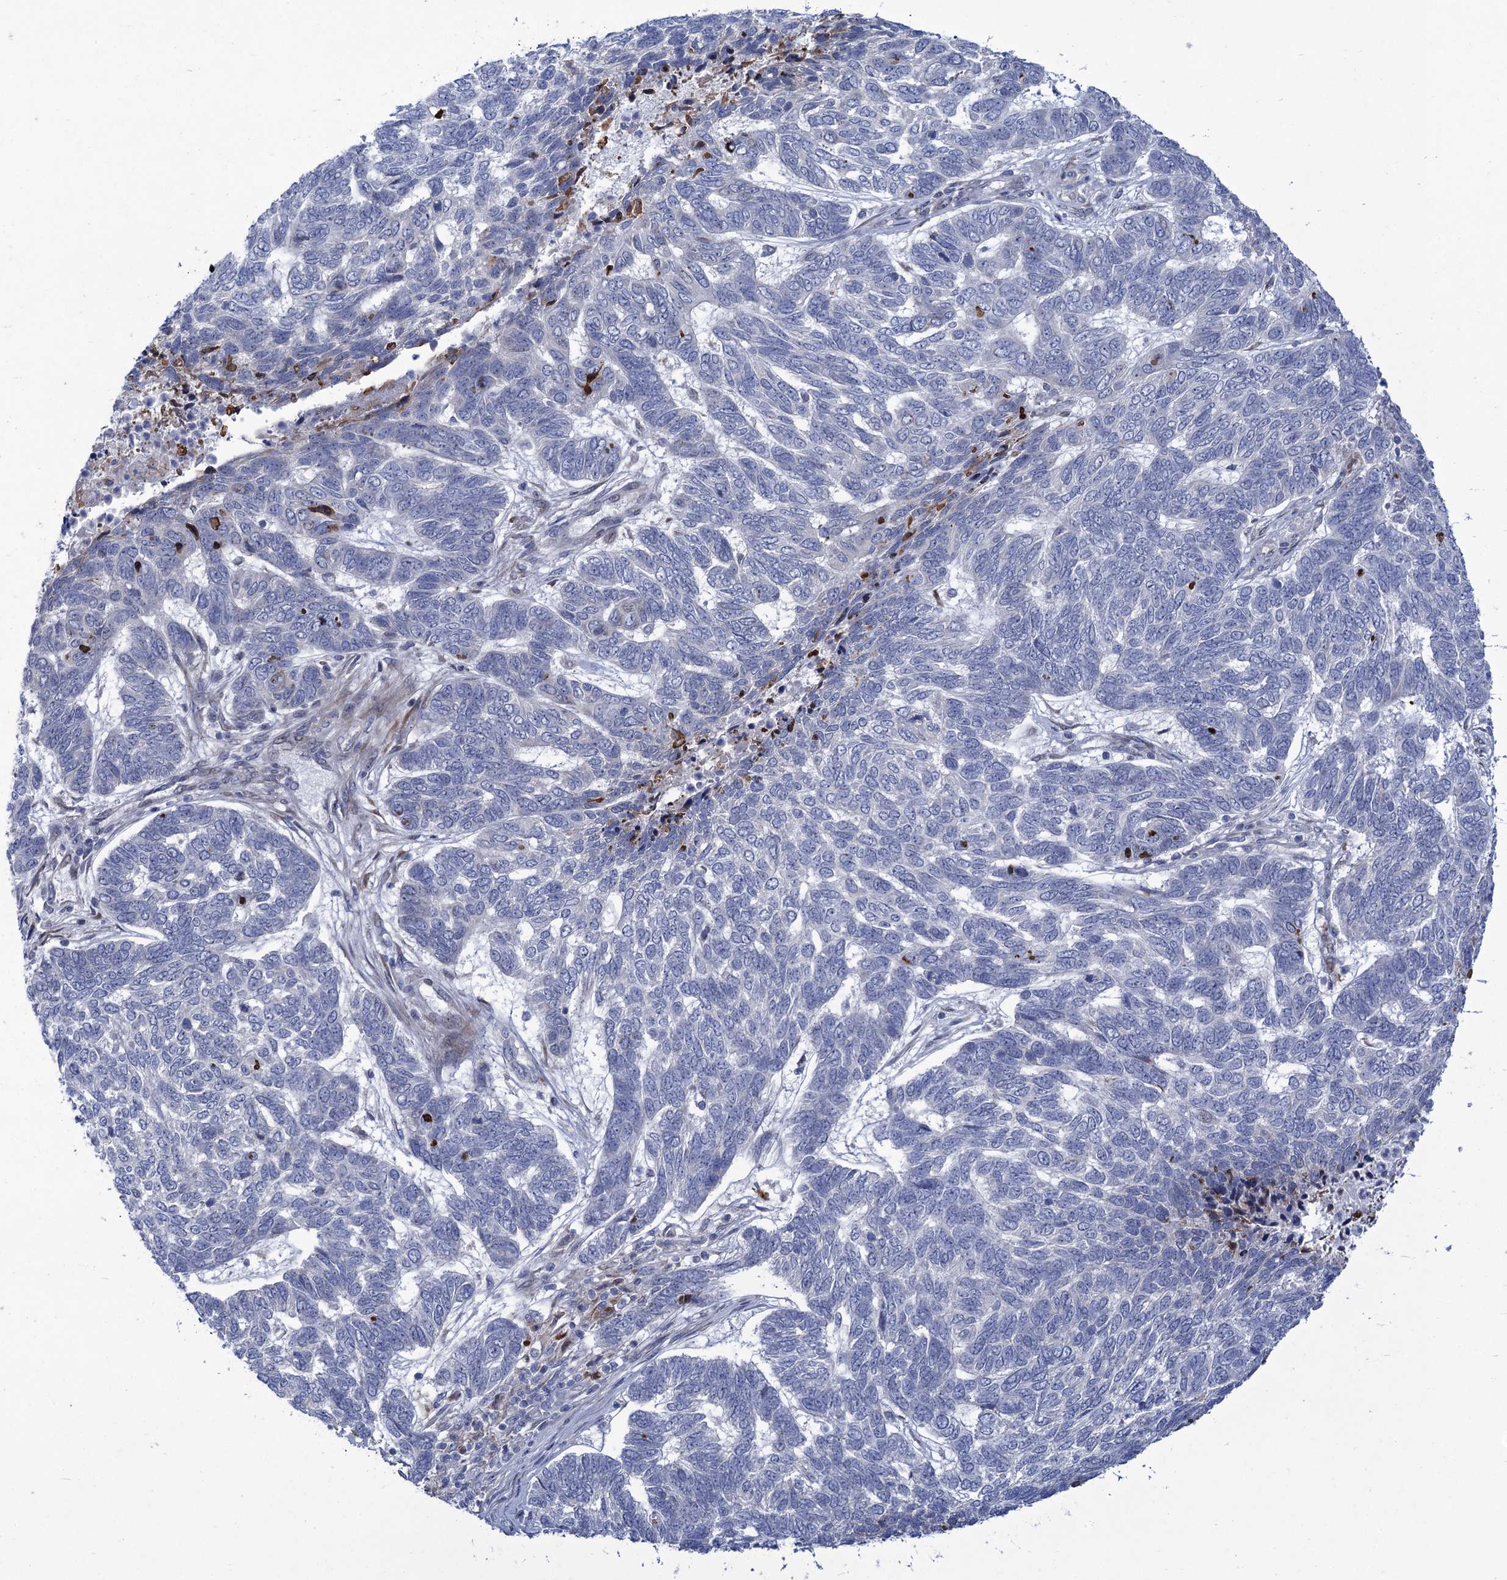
{"staining": {"intensity": "negative", "quantity": "none", "location": "none"}, "tissue": "skin cancer", "cell_type": "Tumor cells", "image_type": "cancer", "snomed": [{"axis": "morphology", "description": "Basal cell carcinoma"}, {"axis": "topography", "description": "Skin"}], "caption": "Immunohistochemistry of human skin cancer (basal cell carcinoma) displays no staining in tumor cells. (DAB (3,3'-diaminobenzidine) immunohistochemistry with hematoxylin counter stain).", "gene": "QPCTL", "patient": {"sex": "female", "age": 65}}